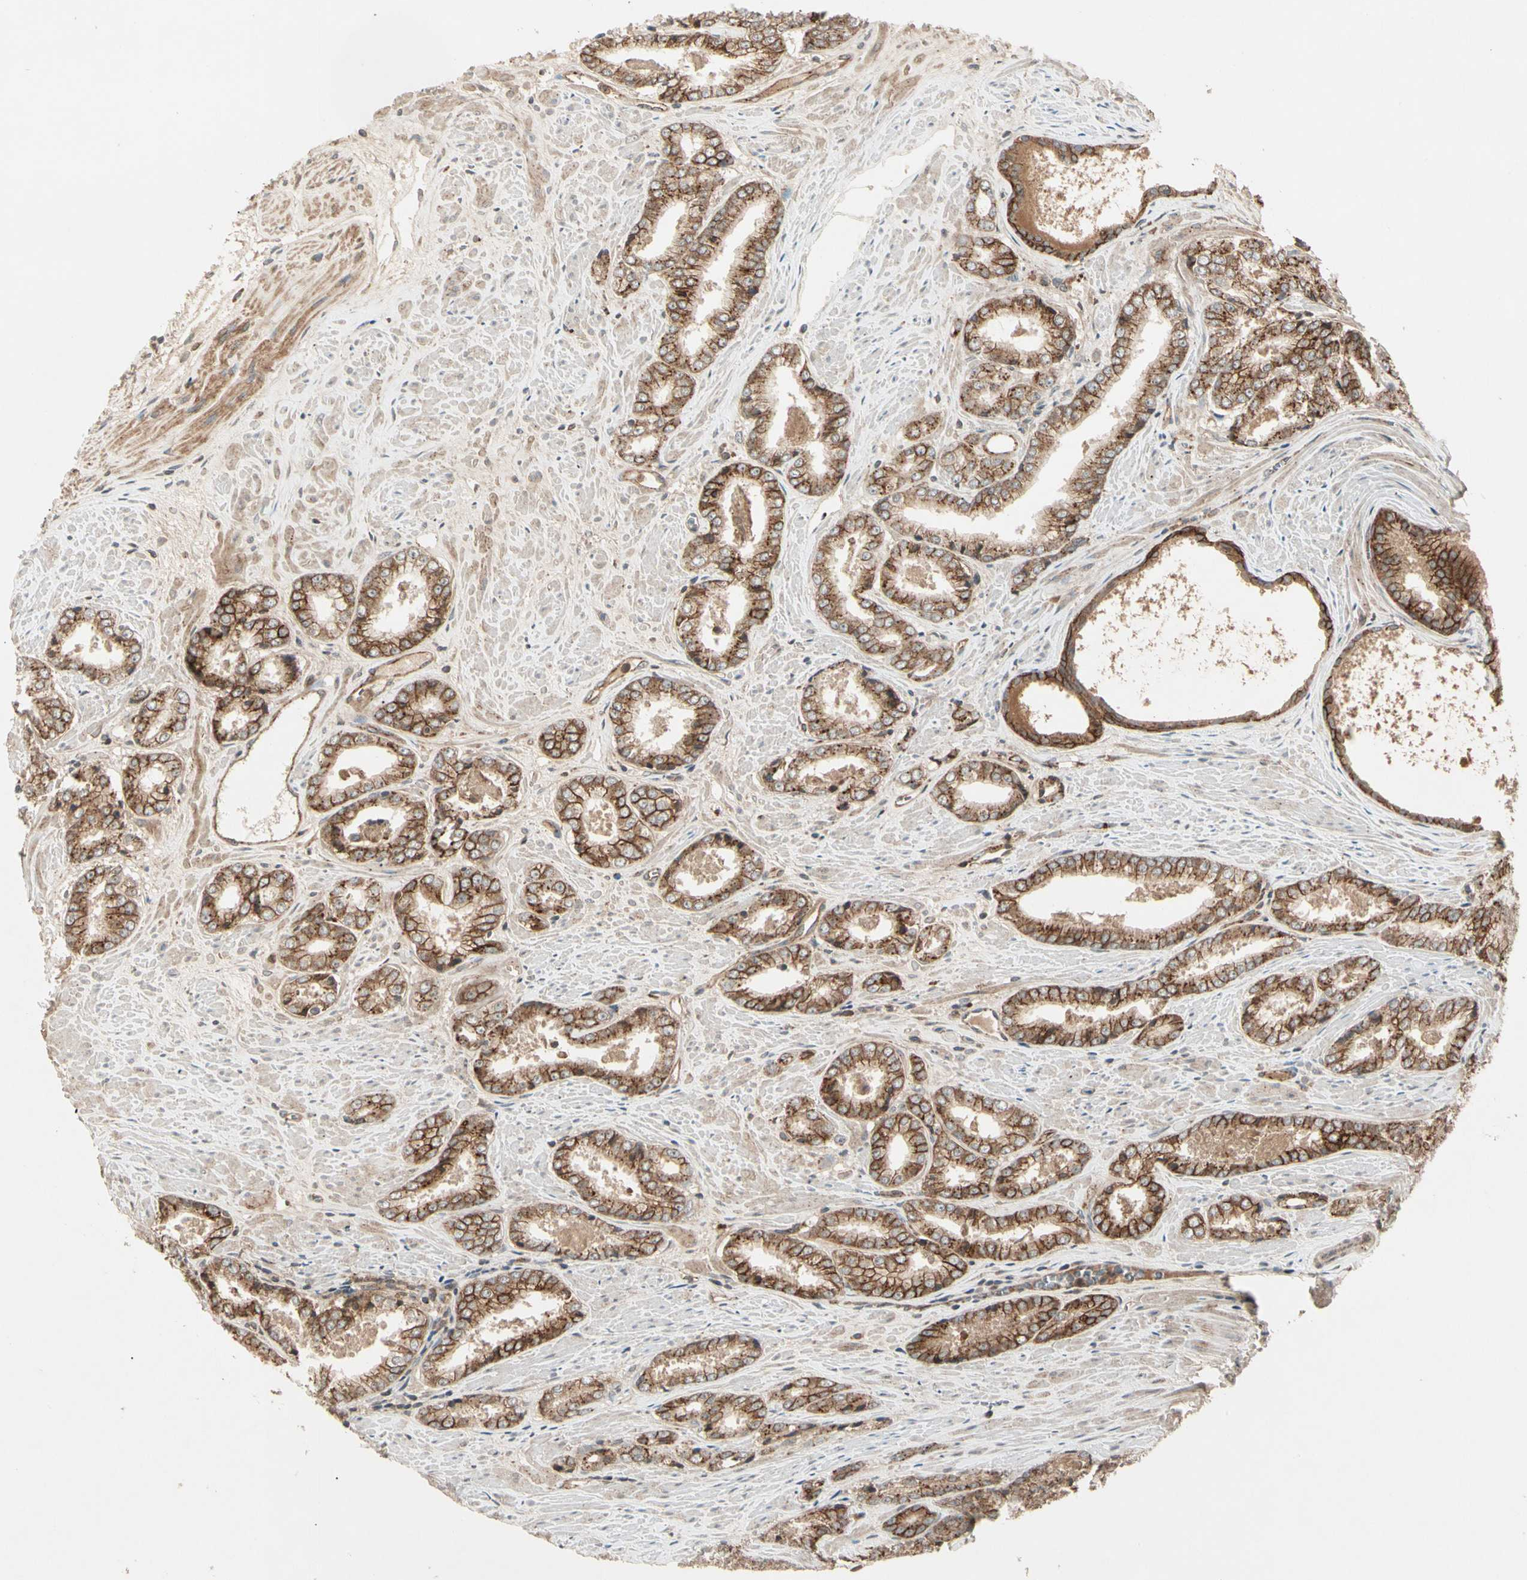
{"staining": {"intensity": "strong", "quantity": ">75%", "location": "cytoplasmic/membranous"}, "tissue": "prostate cancer", "cell_type": "Tumor cells", "image_type": "cancer", "snomed": [{"axis": "morphology", "description": "Adenocarcinoma, Low grade"}, {"axis": "topography", "description": "Prostate"}], "caption": "A brown stain highlights strong cytoplasmic/membranous staining of a protein in human prostate adenocarcinoma (low-grade) tumor cells. Ihc stains the protein of interest in brown and the nuclei are stained blue.", "gene": "FLOT1", "patient": {"sex": "male", "age": 64}}